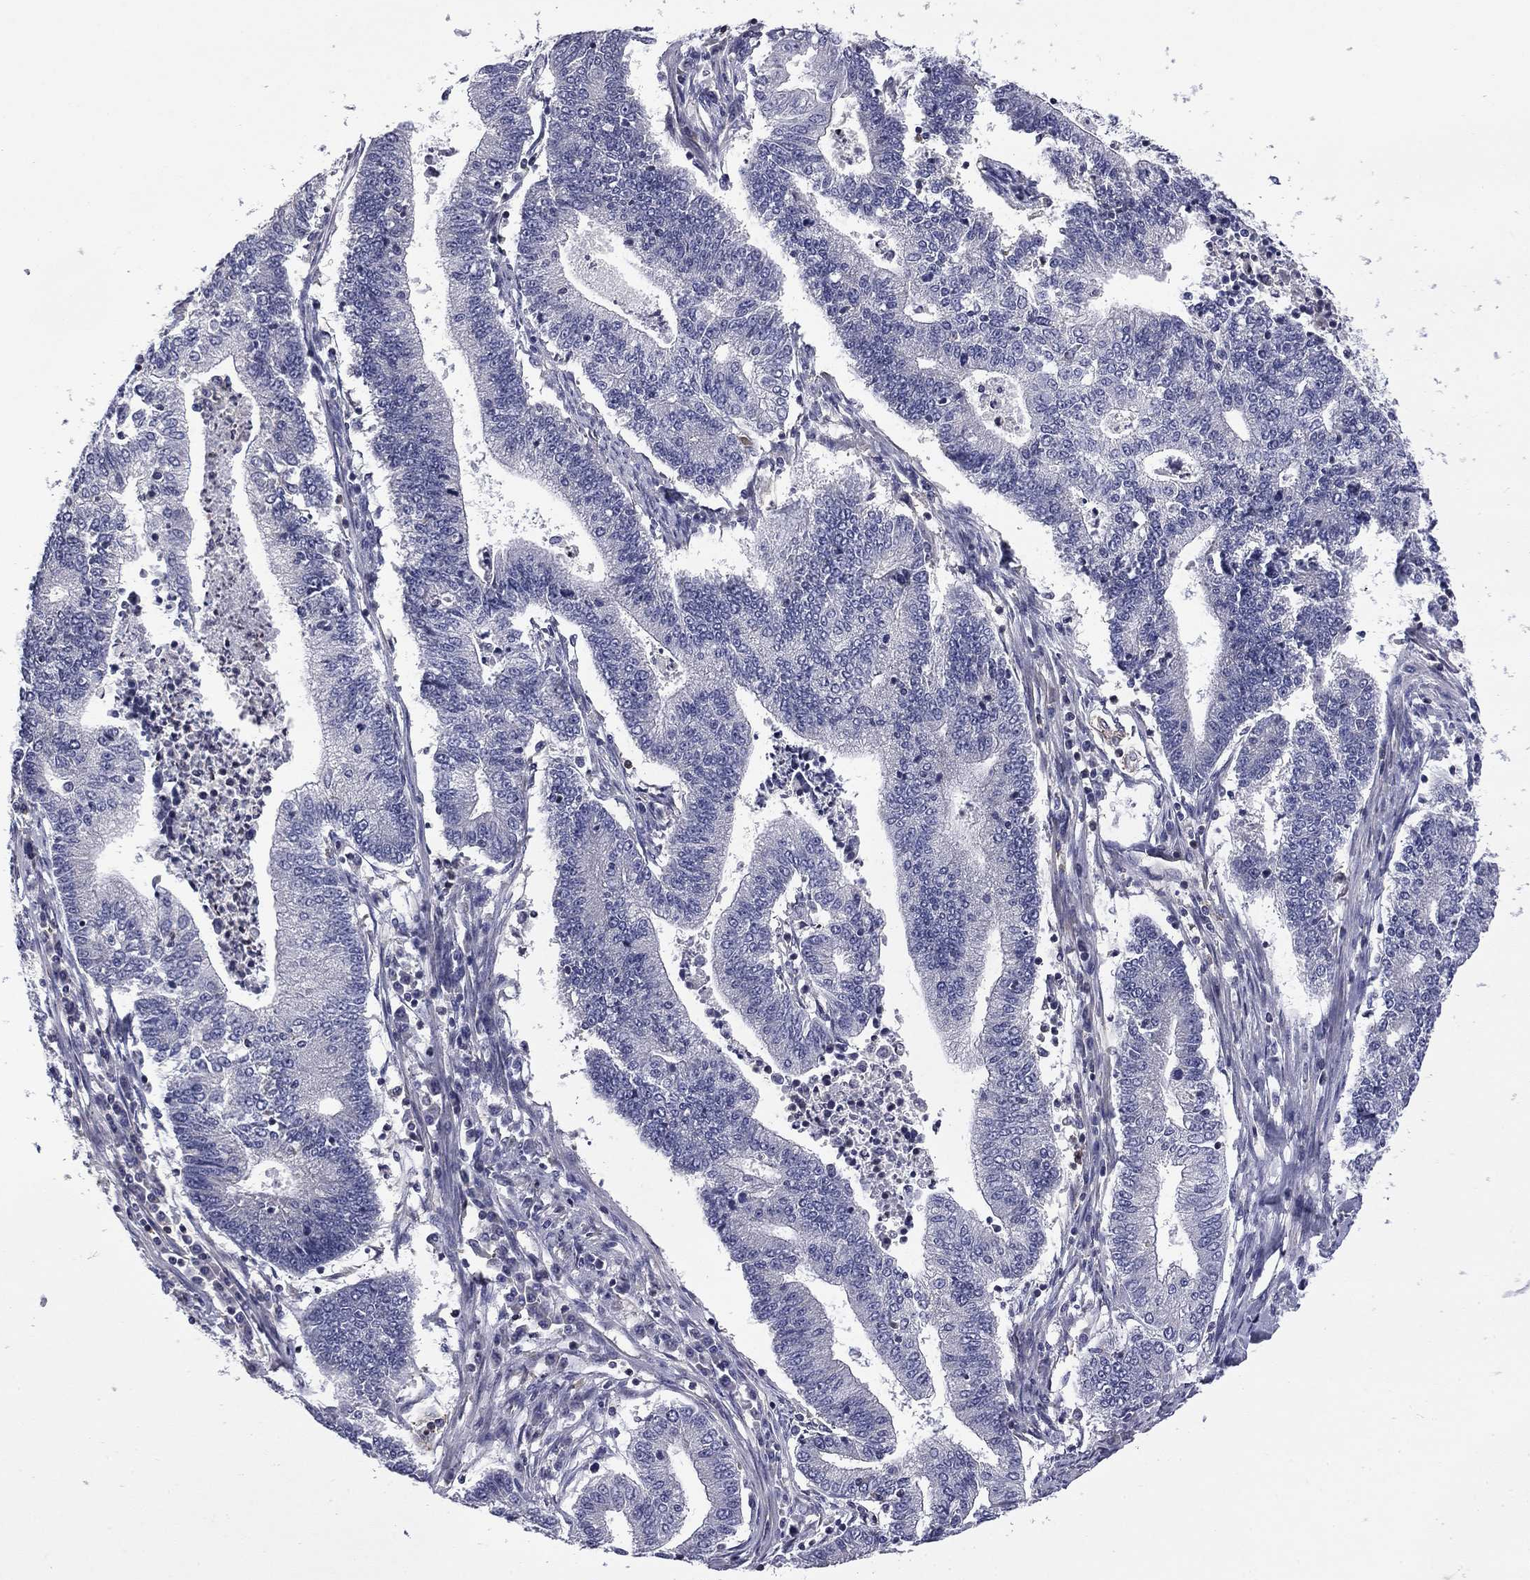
{"staining": {"intensity": "negative", "quantity": "none", "location": "none"}, "tissue": "endometrial cancer", "cell_type": "Tumor cells", "image_type": "cancer", "snomed": [{"axis": "morphology", "description": "Adenocarcinoma, NOS"}, {"axis": "topography", "description": "Uterus"}, {"axis": "topography", "description": "Endometrium"}], "caption": "Human endometrial cancer stained for a protein using immunohistochemistry exhibits no expression in tumor cells.", "gene": "ARHGAP45", "patient": {"sex": "female", "age": 54}}